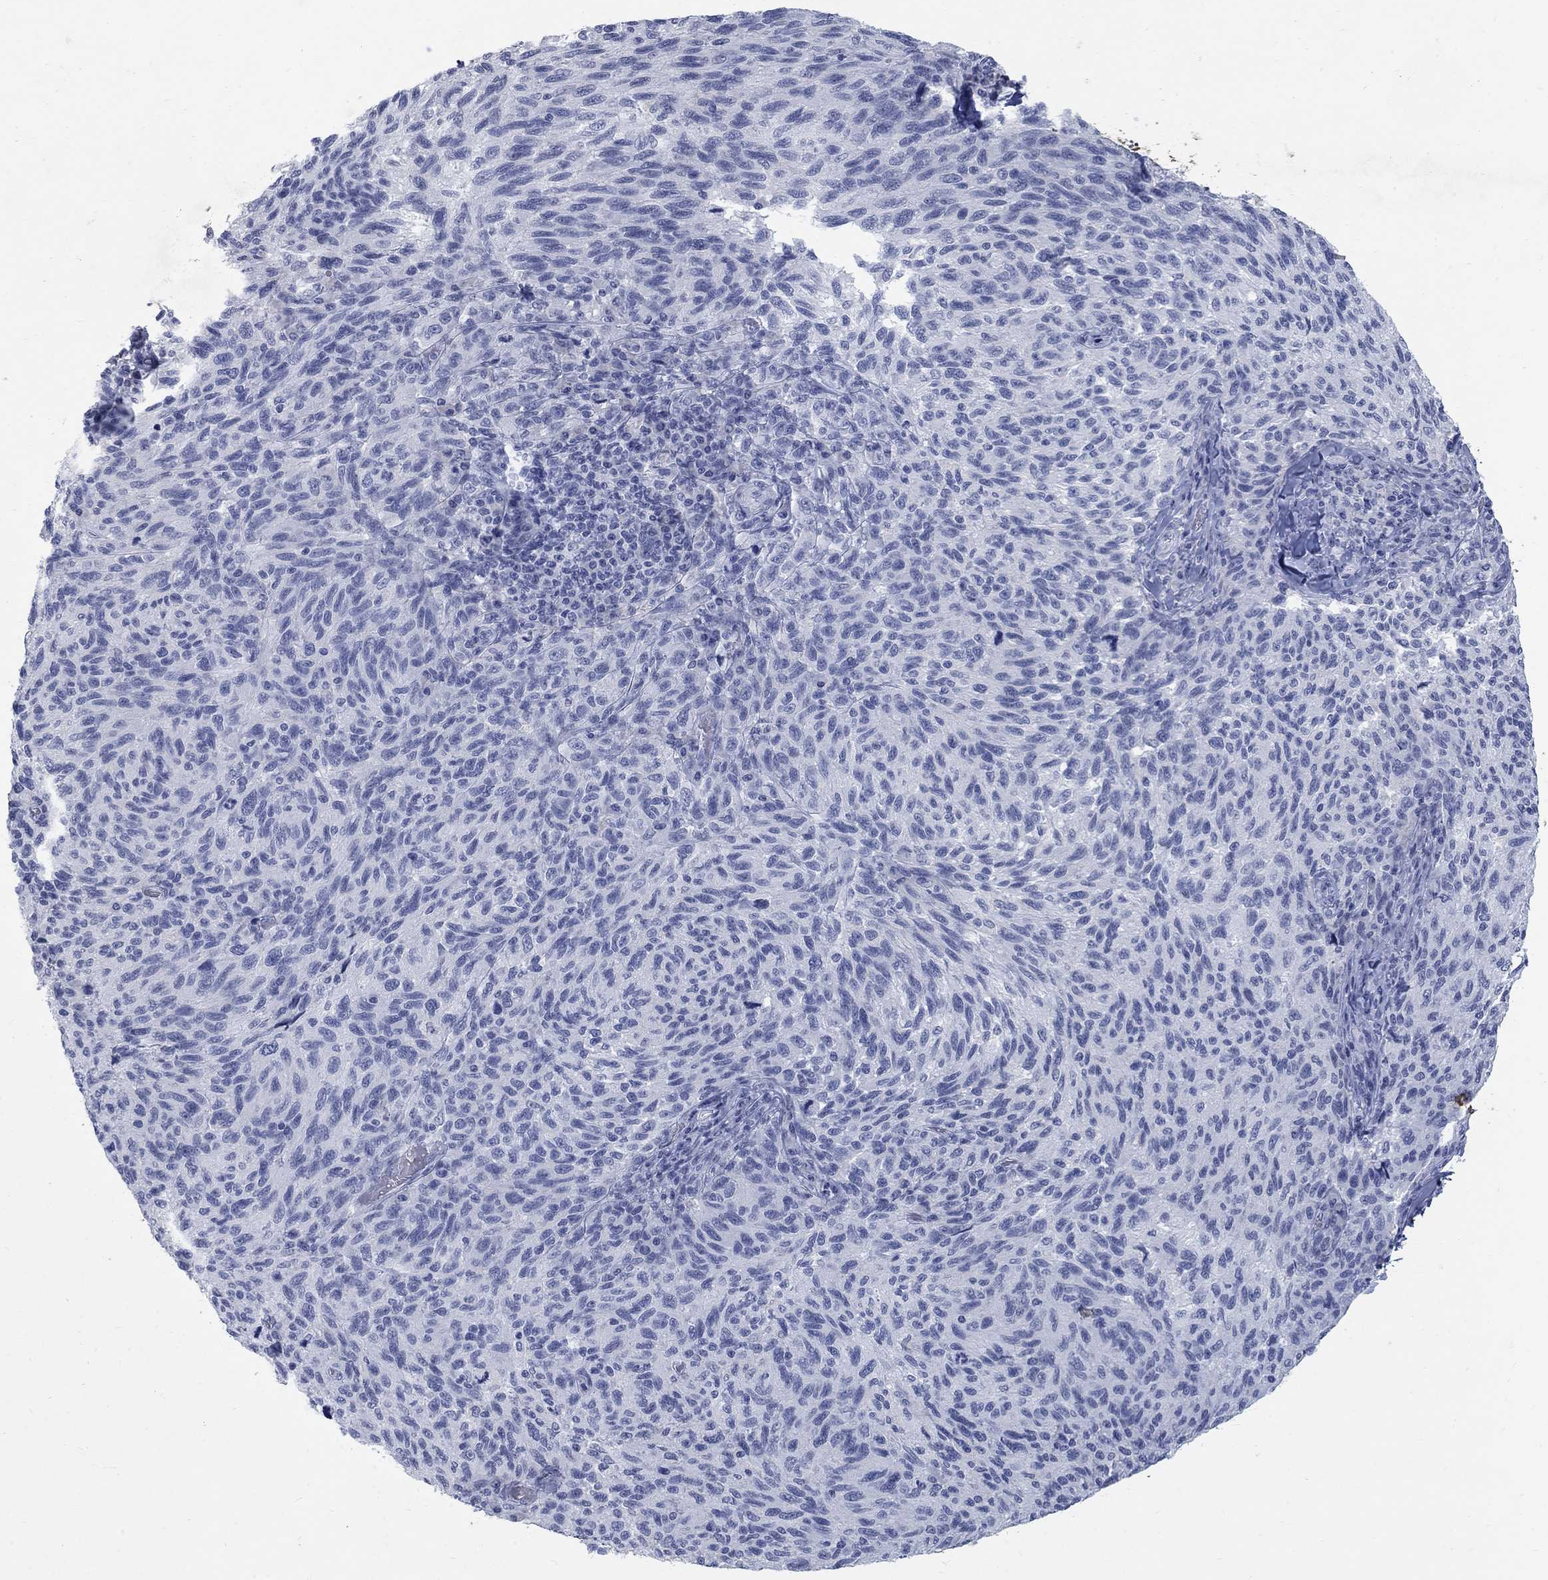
{"staining": {"intensity": "negative", "quantity": "none", "location": "none"}, "tissue": "melanoma", "cell_type": "Tumor cells", "image_type": "cancer", "snomed": [{"axis": "morphology", "description": "Malignant melanoma, NOS"}, {"axis": "topography", "description": "Skin"}], "caption": "IHC image of human melanoma stained for a protein (brown), which reveals no staining in tumor cells.", "gene": "RFTN2", "patient": {"sex": "female", "age": 73}}